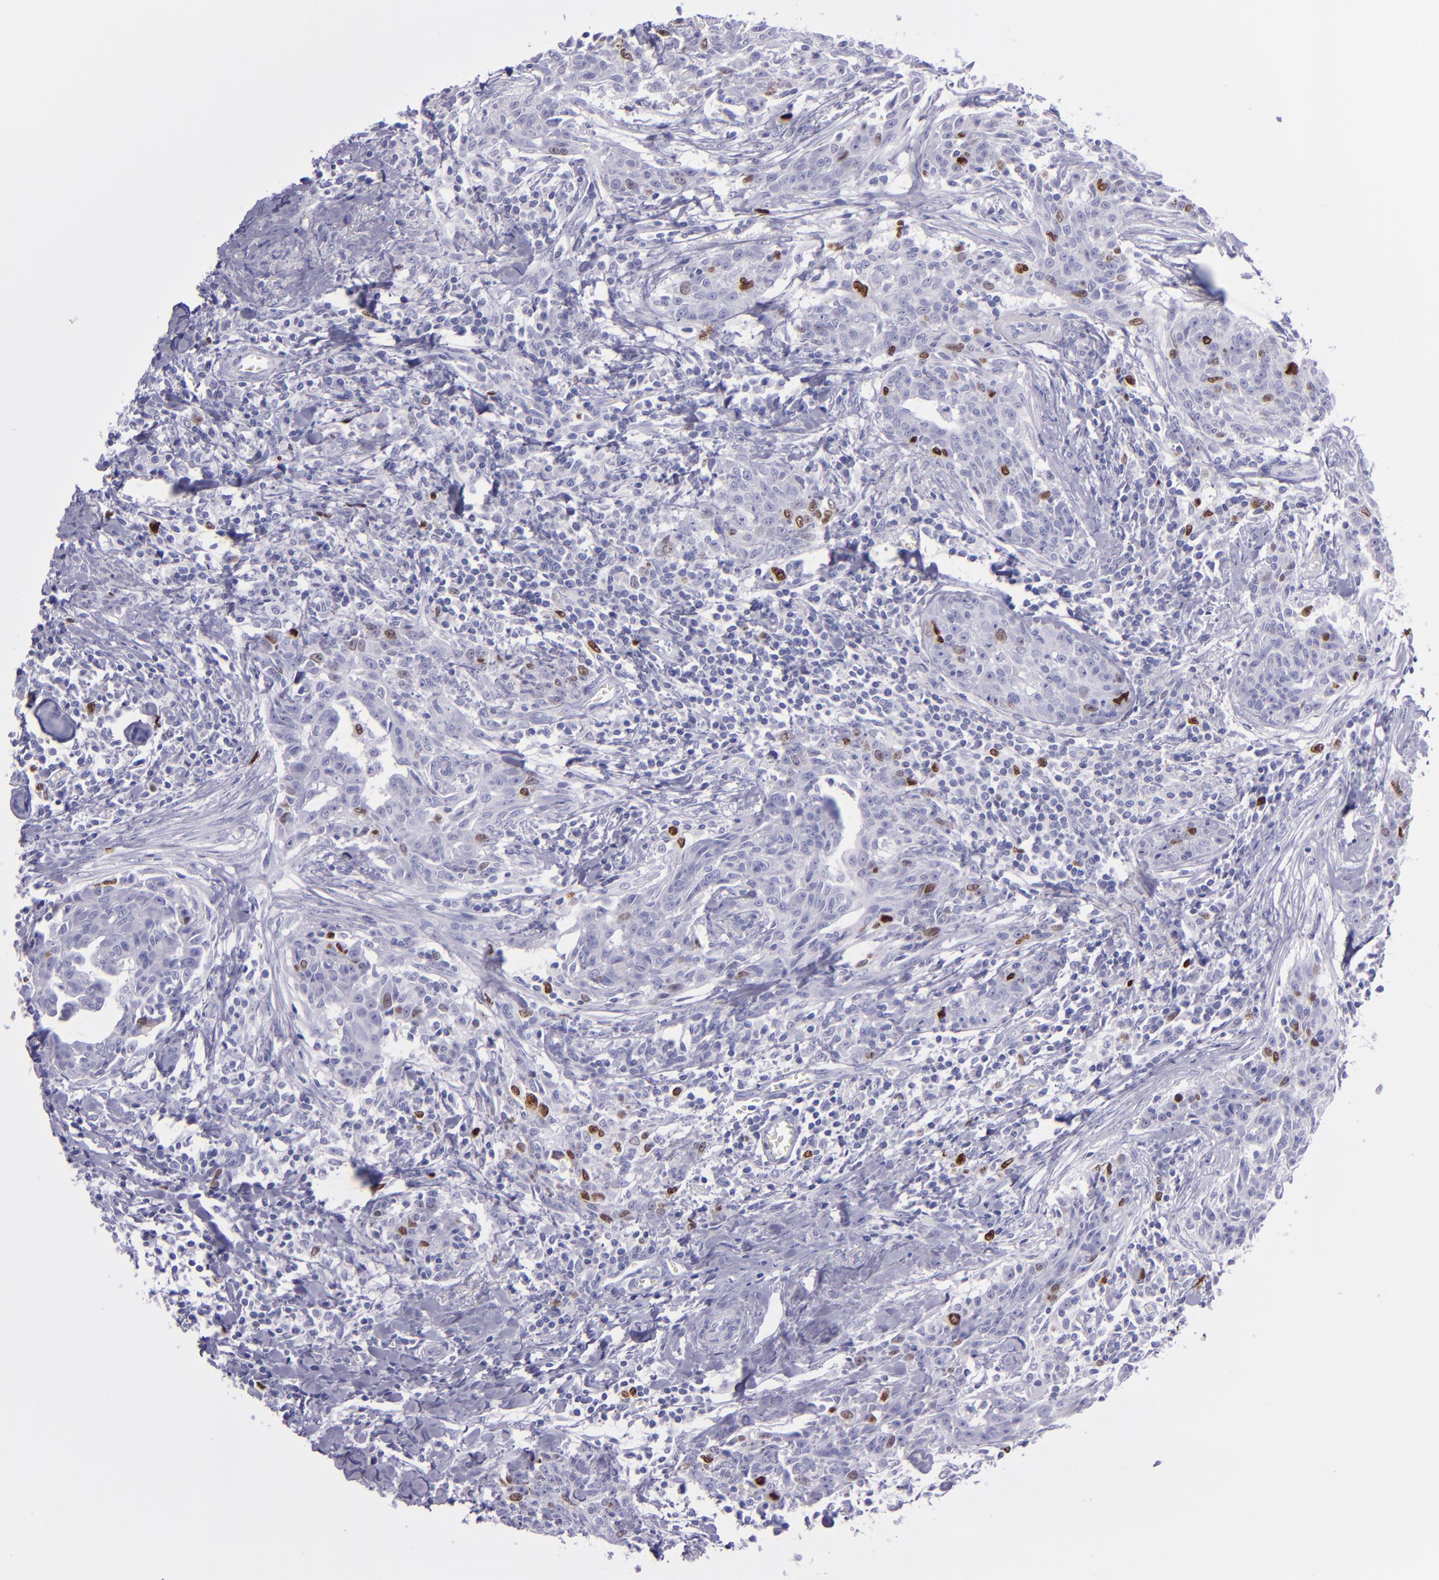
{"staining": {"intensity": "strong", "quantity": "25%-75%", "location": "nuclear"}, "tissue": "breast cancer", "cell_type": "Tumor cells", "image_type": "cancer", "snomed": [{"axis": "morphology", "description": "Duct carcinoma"}, {"axis": "topography", "description": "Breast"}], "caption": "Brown immunohistochemical staining in breast cancer demonstrates strong nuclear positivity in about 25%-75% of tumor cells. (DAB = brown stain, brightfield microscopy at high magnification).", "gene": "TOP2A", "patient": {"sex": "female", "age": 50}}